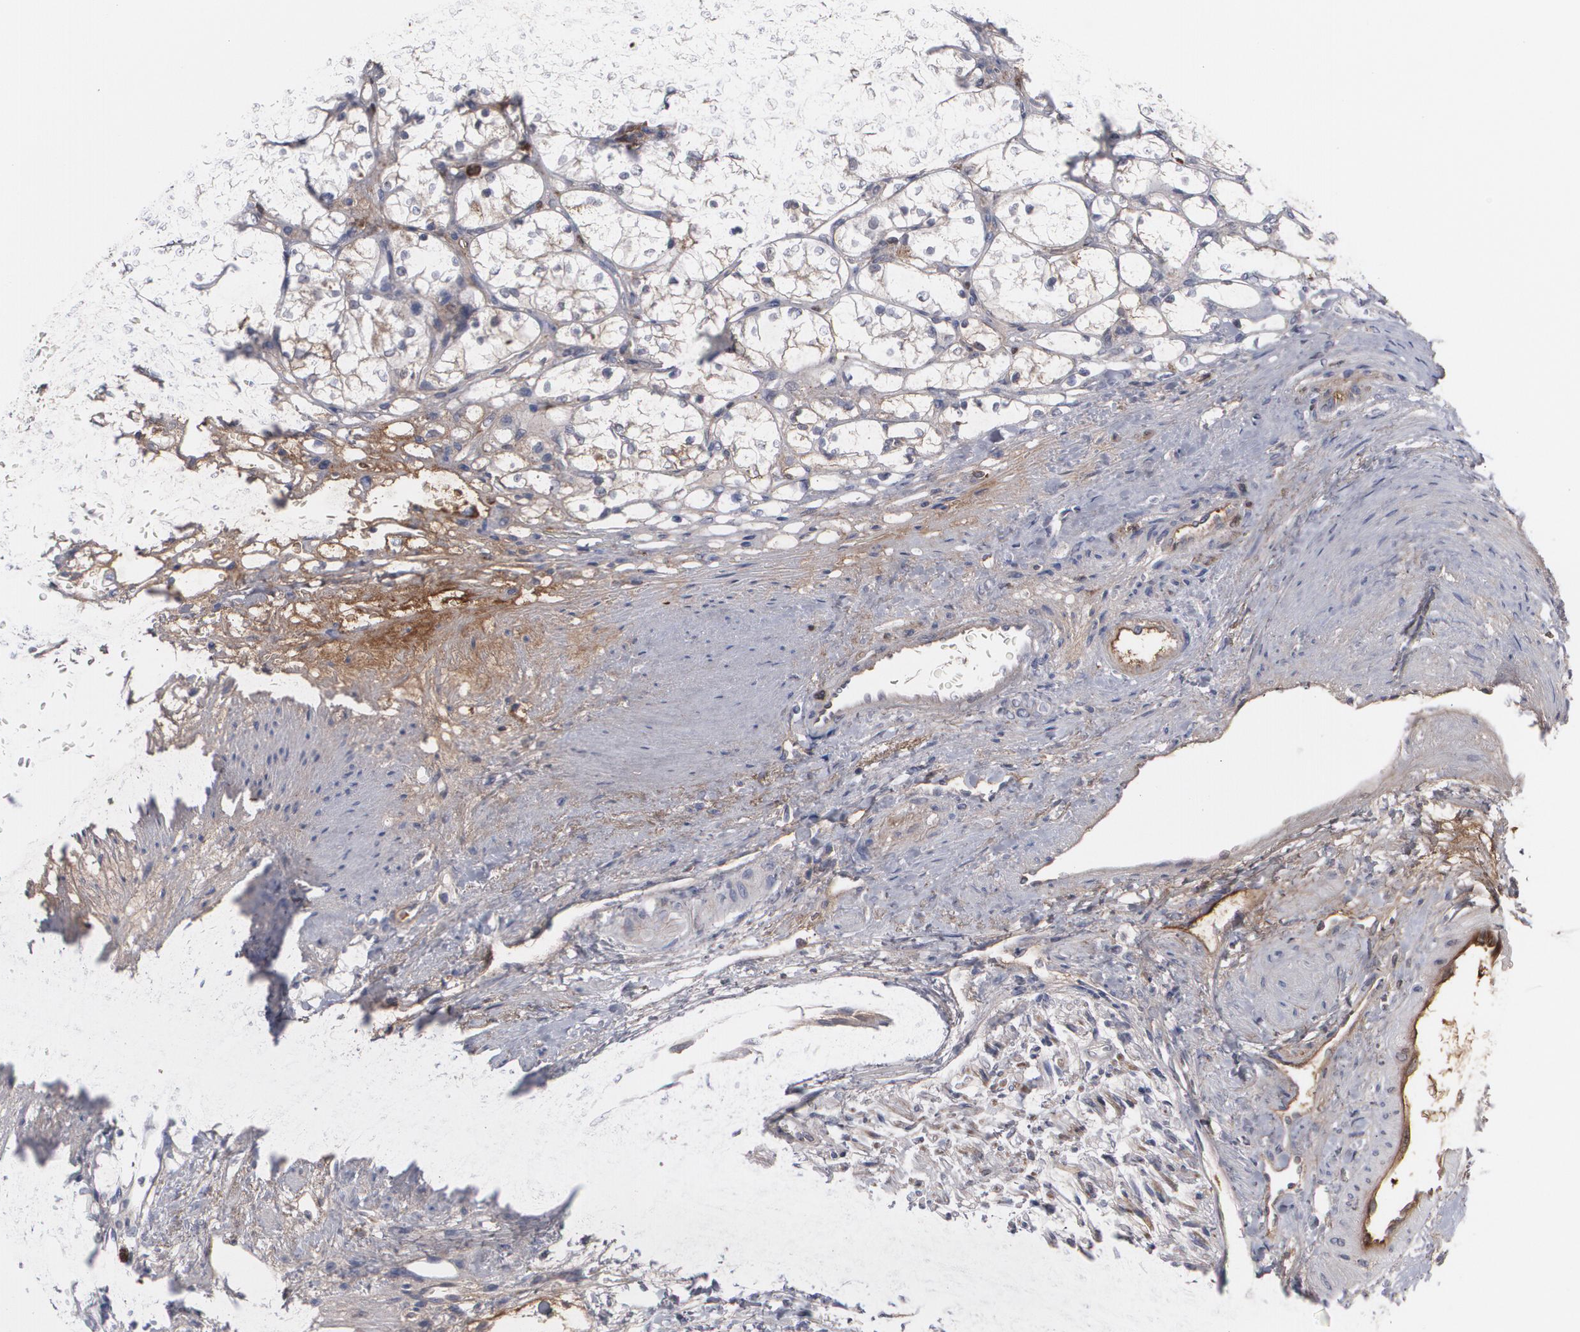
{"staining": {"intensity": "negative", "quantity": "none", "location": "none"}, "tissue": "renal cancer", "cell_type": "Tumor cells", "image_type": "cancer", "snomed": [{"axis": "morphology", "description": "Adenocarcinoma, NOS"}, {"axis": "topography", "description": "Kidney"}], "caption": "This image is of renal adenocarcinoma stained with immunohistochemistry to label a protein in brown with the nuclei are counter-stained blue. There is no staining in tumor cells. (DAB (3,3'-diaminobenzidine) IHC with hematoxylin counter stain).", "gene": "LRG1", "patient": {"sex": "female", "age": 60}}